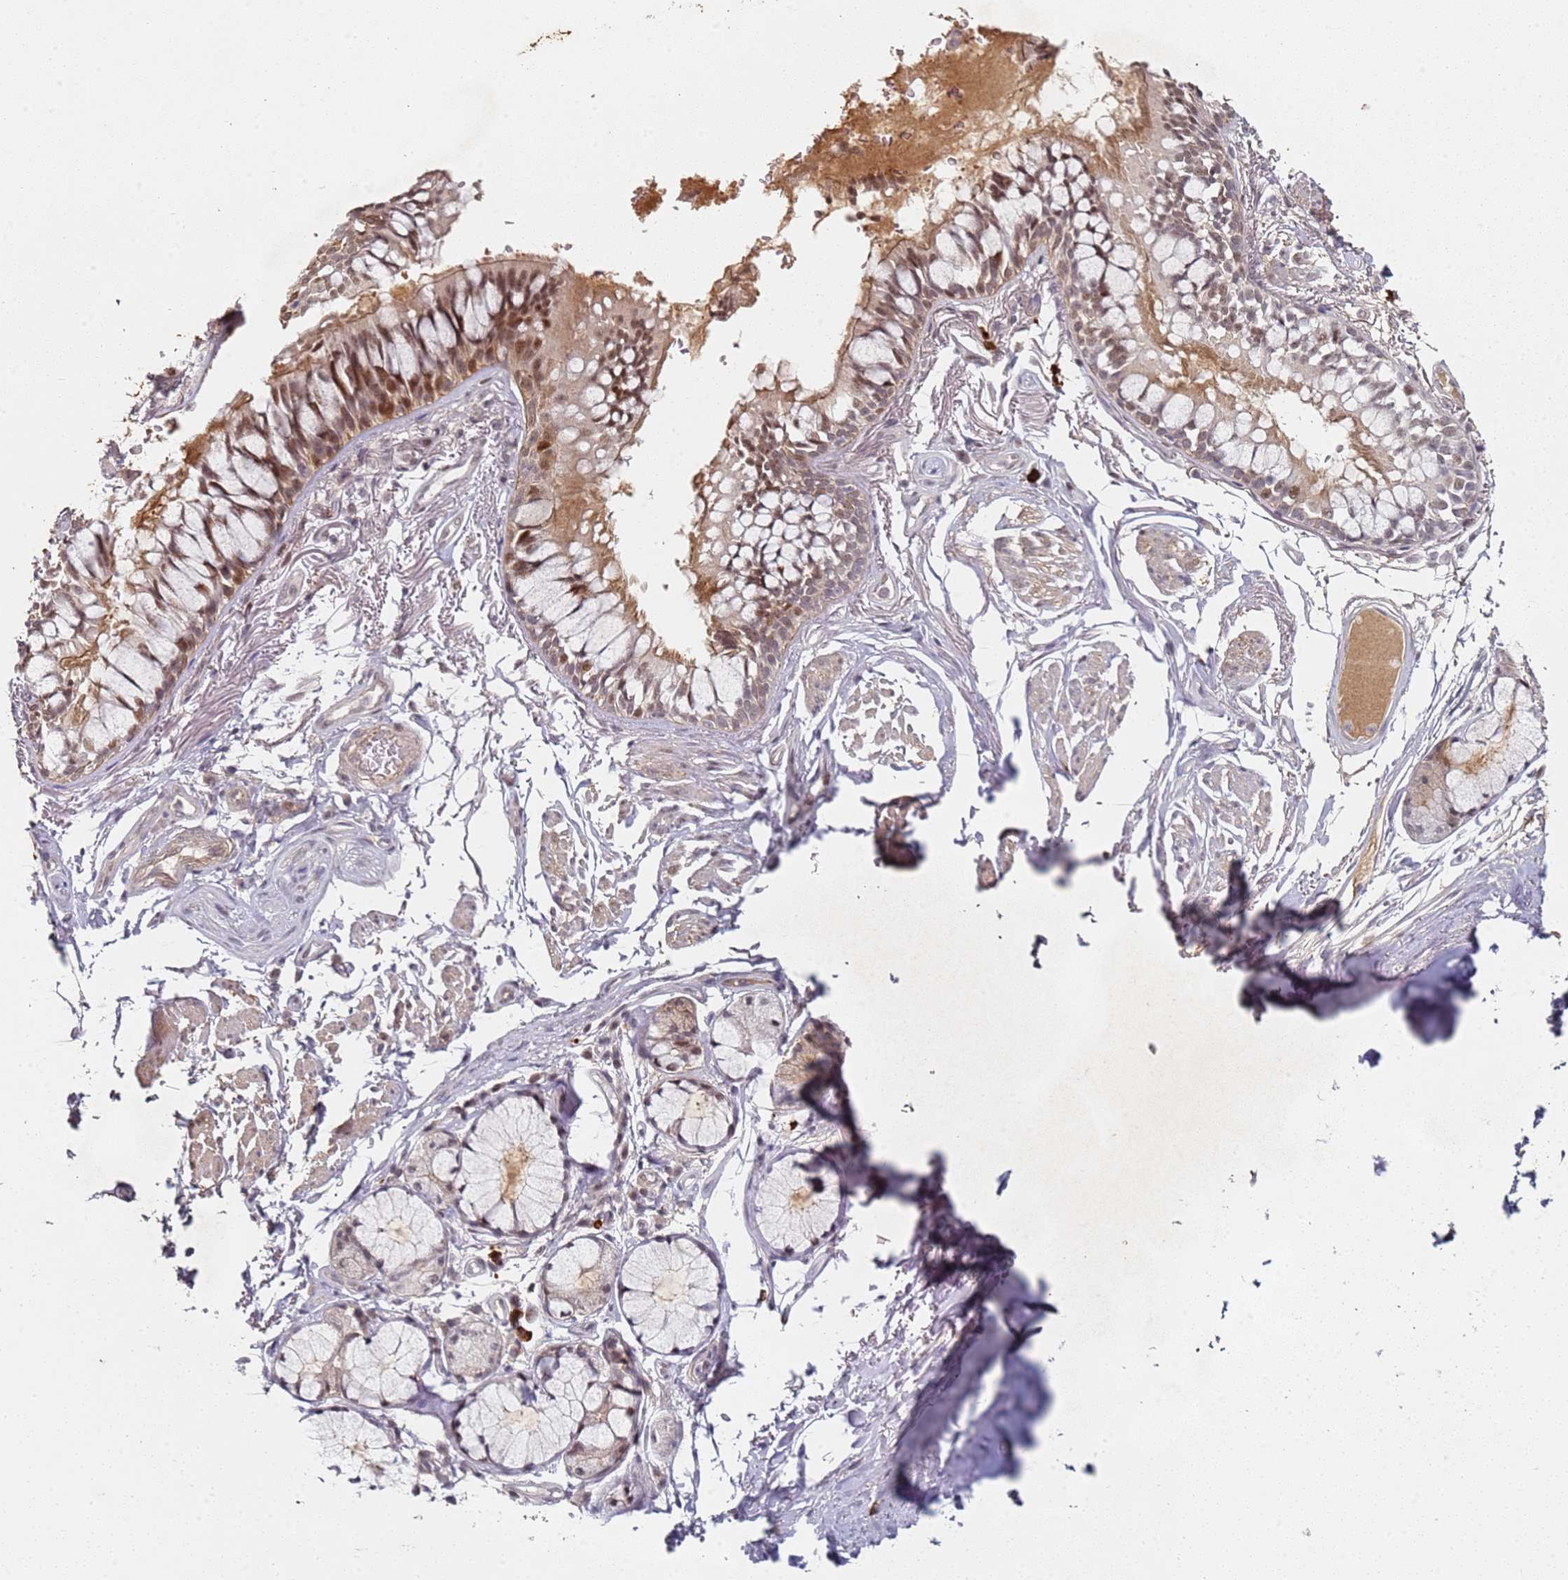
{"staining": {"intensity": "moderate", "quantity": ">75%", "location": "cytoplasmic/membranous,nuclear"}, "tissue": "bronchus", "cell_type": "Respiratory epithelial cells", "image_type": "normal", "snomed": [{"axis": "morphology", "description": "Normal tissue, NOS"}, {"axis": "topography", "description": "Bronchus"}], "caption": "Immunohistochemical staining of normal human bronchus exhibits >75% levels of moderate cytoplasmic/membranous,nuclear protein expression in approximately >75% of respiratory epithelial cells.", "gene": "ATF6B", "patient": {"sex": "male", "age": 70}}